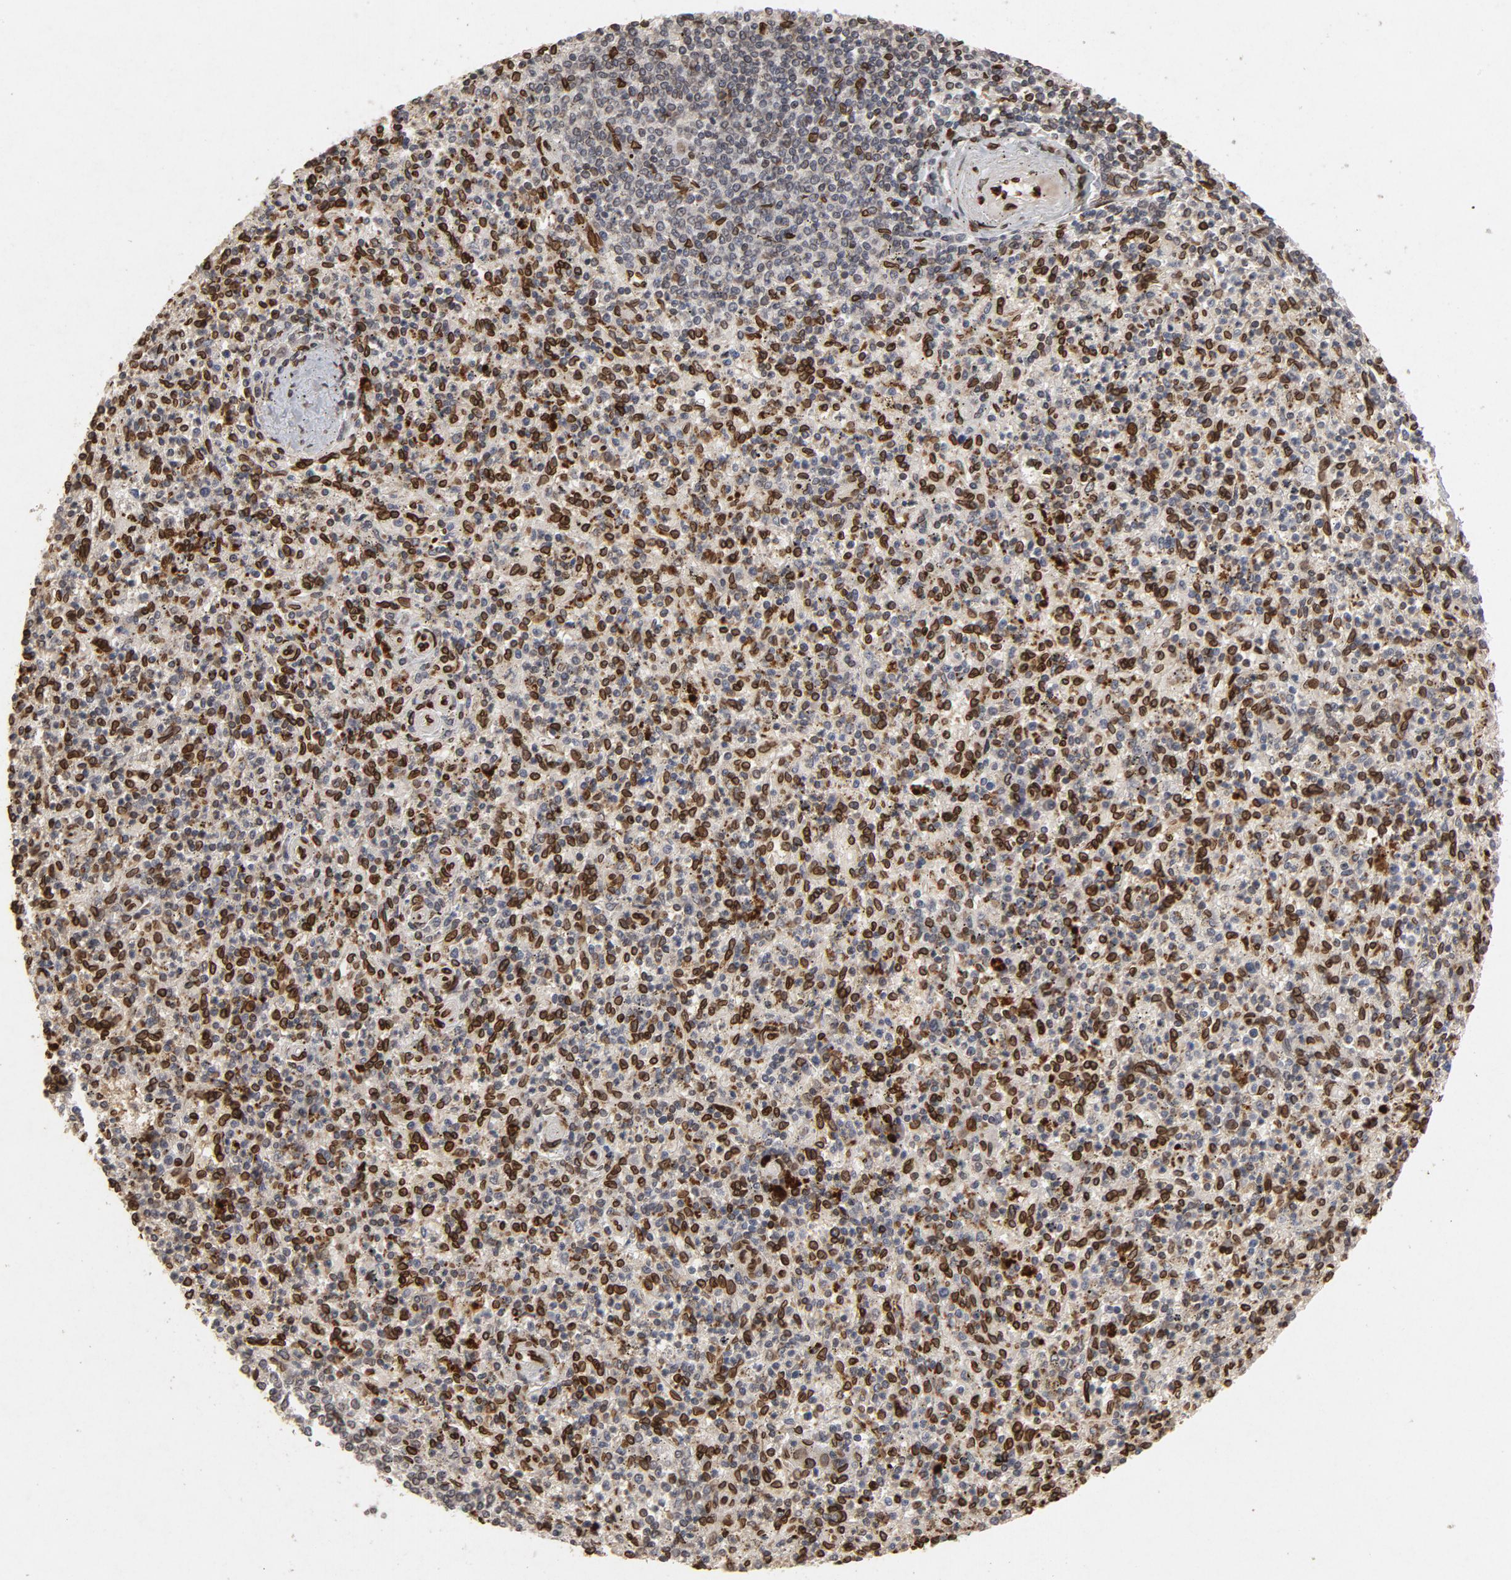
{"staining": {"intensity": "moderate", "quantity": "<25%", "location": "cytoplasmic/membranous,nuclear"}, "tissue": "spleen", "cell_type": "Cells in red pulp", "image_type": "normal", "snomed": [{"axis": "morphology", "description": "Normal tissue, NOS"}, {"axis": "topography", "description": "Spleen"}], "caption": "This image shows immunohistochemistry (IHC) staining of benign human spleen, with low moderate cytoplasmic/membranous,nuclear positivity in approximately <25% of cells in red pulp.", "gene": "LMNA", "patient": {"sex": "male", "age": 72}}